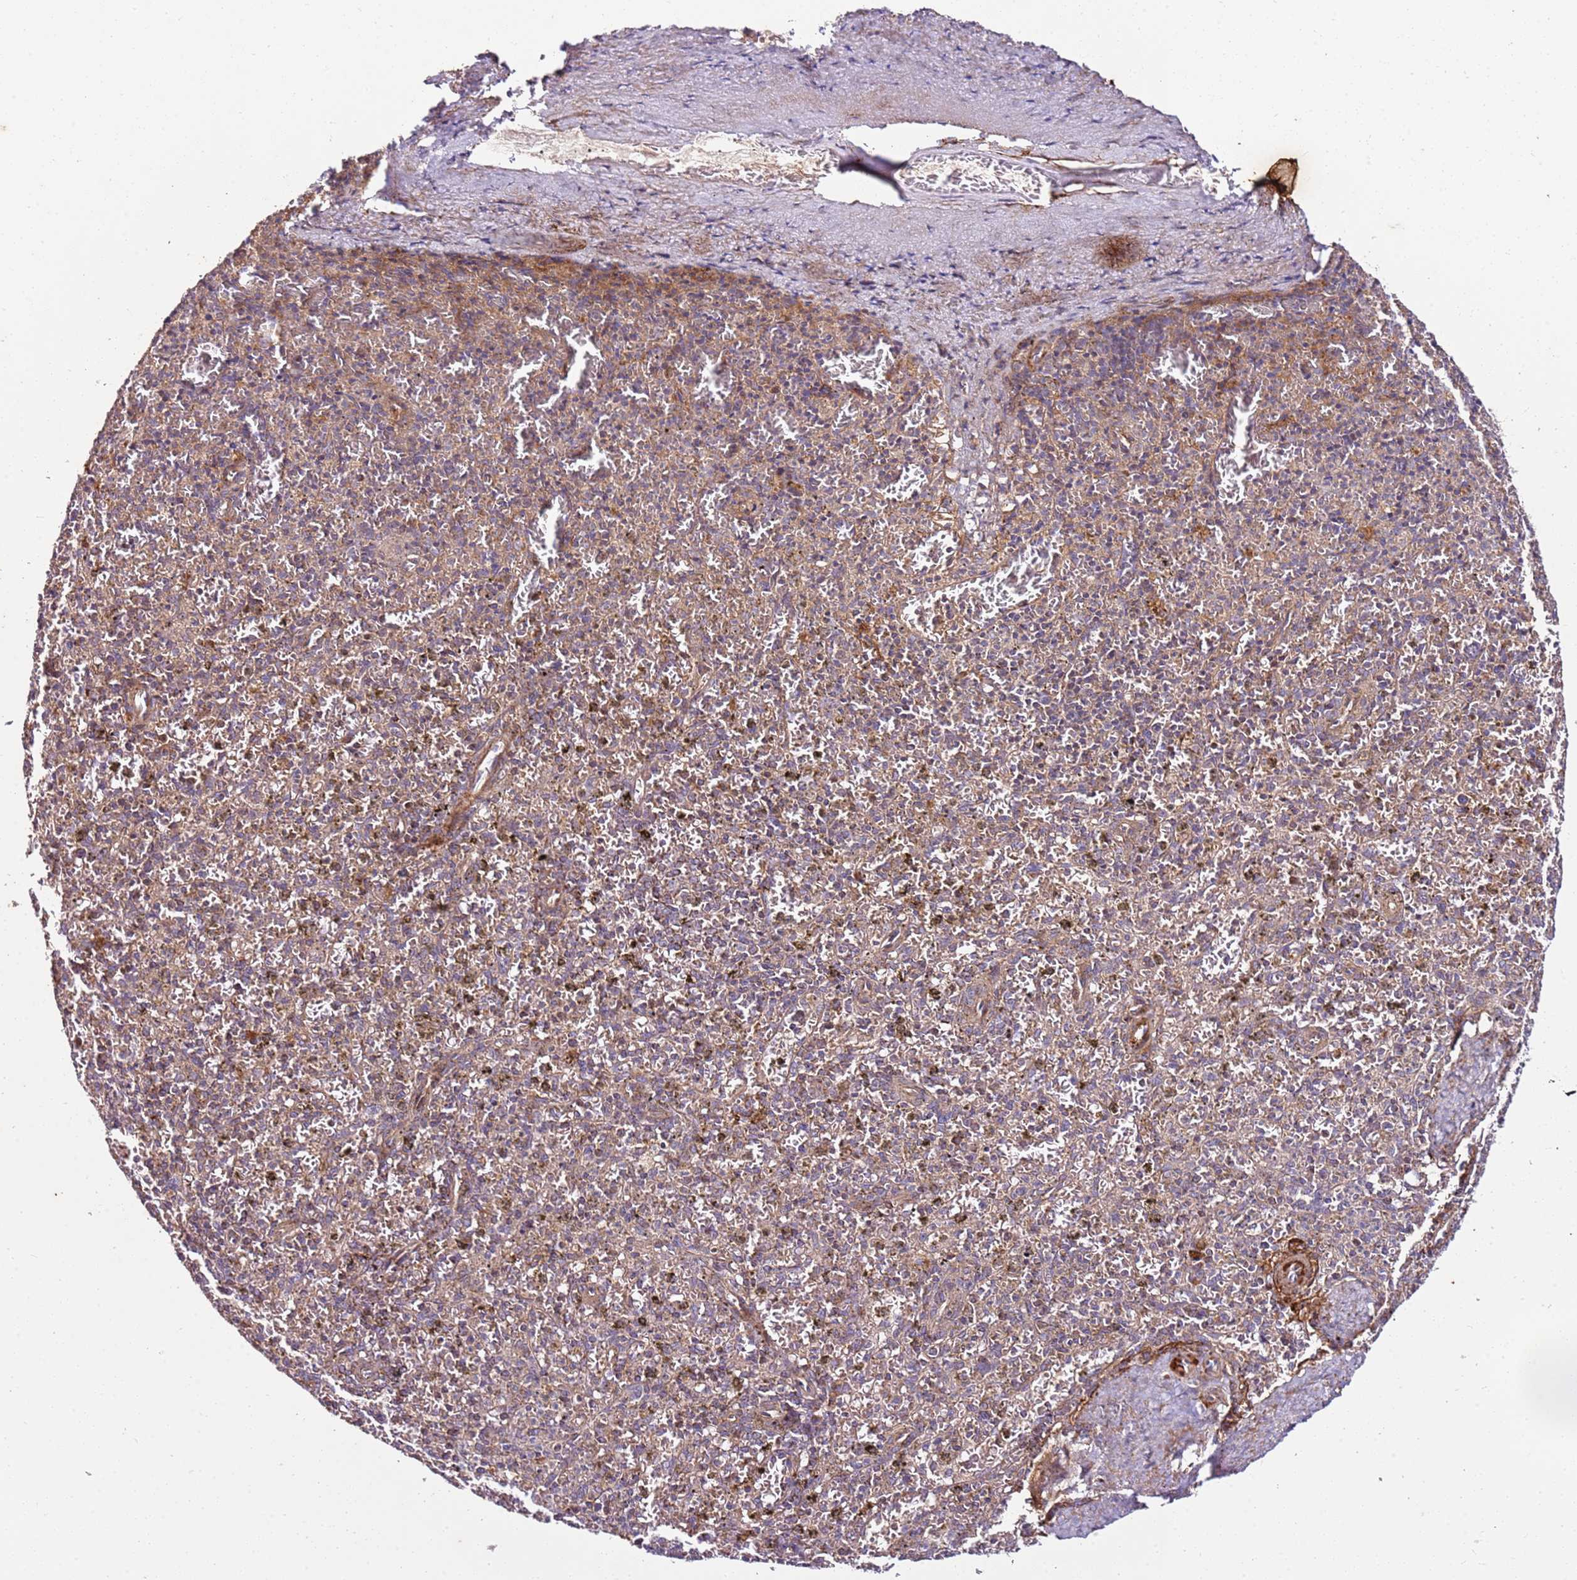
{"staining": {"intensity": "weak", "quantity": "25%-75%", "location": "cytoplasmic/membranous"}, "tissue": "spleen", "cell_type": "Cells in red pulp", "image_type": "normal", "snomed": [{"axis": "morphology", "description": "Normal tissue, NOS"}, {"axis": "topography", "description": "Spleen"}], "caption": "Weak cytoplasmic/membranous expression is present in approximately 25%-75% of cells in red pulp in normal spleen. Ihc stains the protein in brown and the nuclei are stained blue.", "gene": "KRTAP21", "patient": {"sex": "male", "age": 72}}